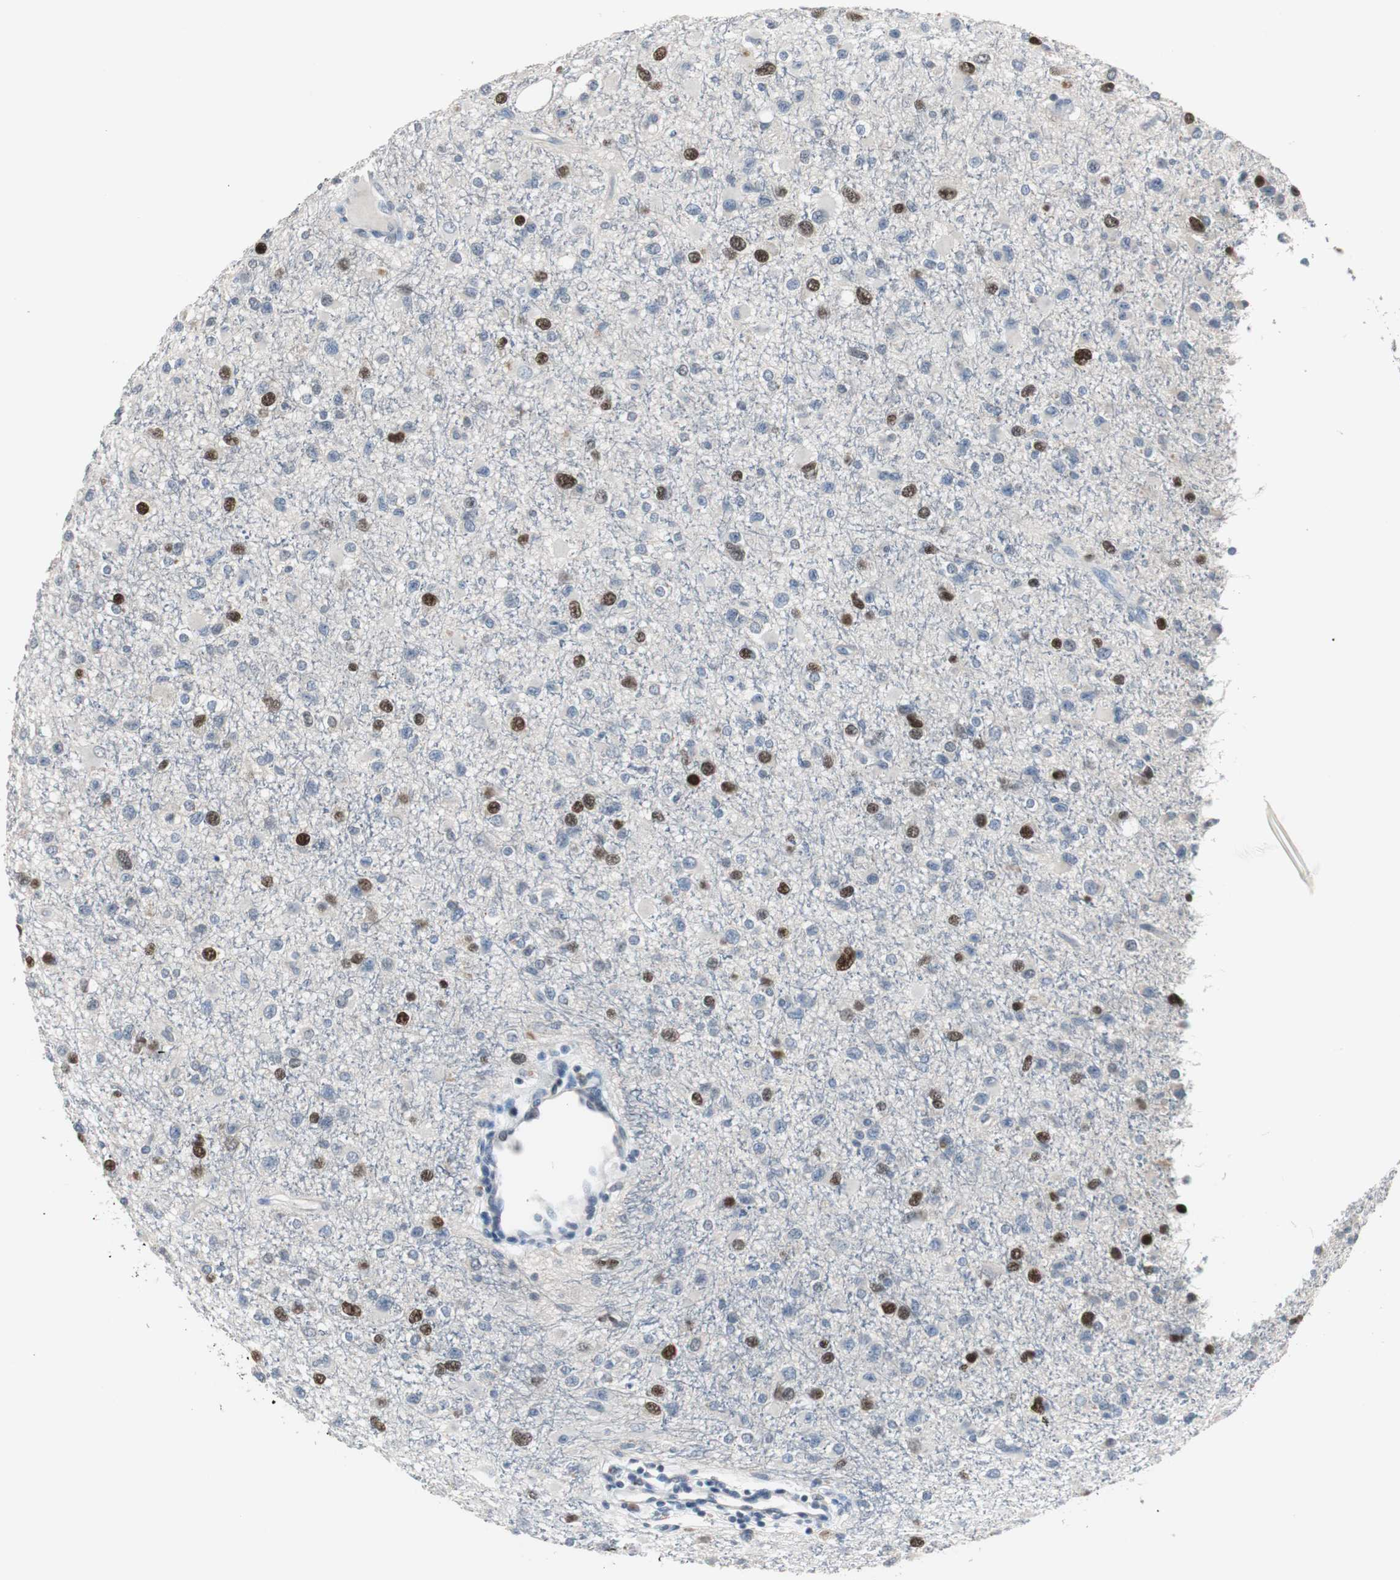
{"staining": {"intensity": "strong", "quantity": "<25%", "location": "nuclear"}, "tissue": "glioma", "cell_type": "Tumor cells", "image_type": "cancer", "snomed": [{"axis": "morphology", "description": "Glioma, malignant, Low grade"}, {"axis": "topography", "description": "Brain"}], "caption": "High-power microscopy captured an immunohistochemistry (IHC) image of glioma, revealing strong nuclear staining in approximately <25% of tumor cells.", "gene": "MYT1", "patient": {"sex": "male", "age": 42}}